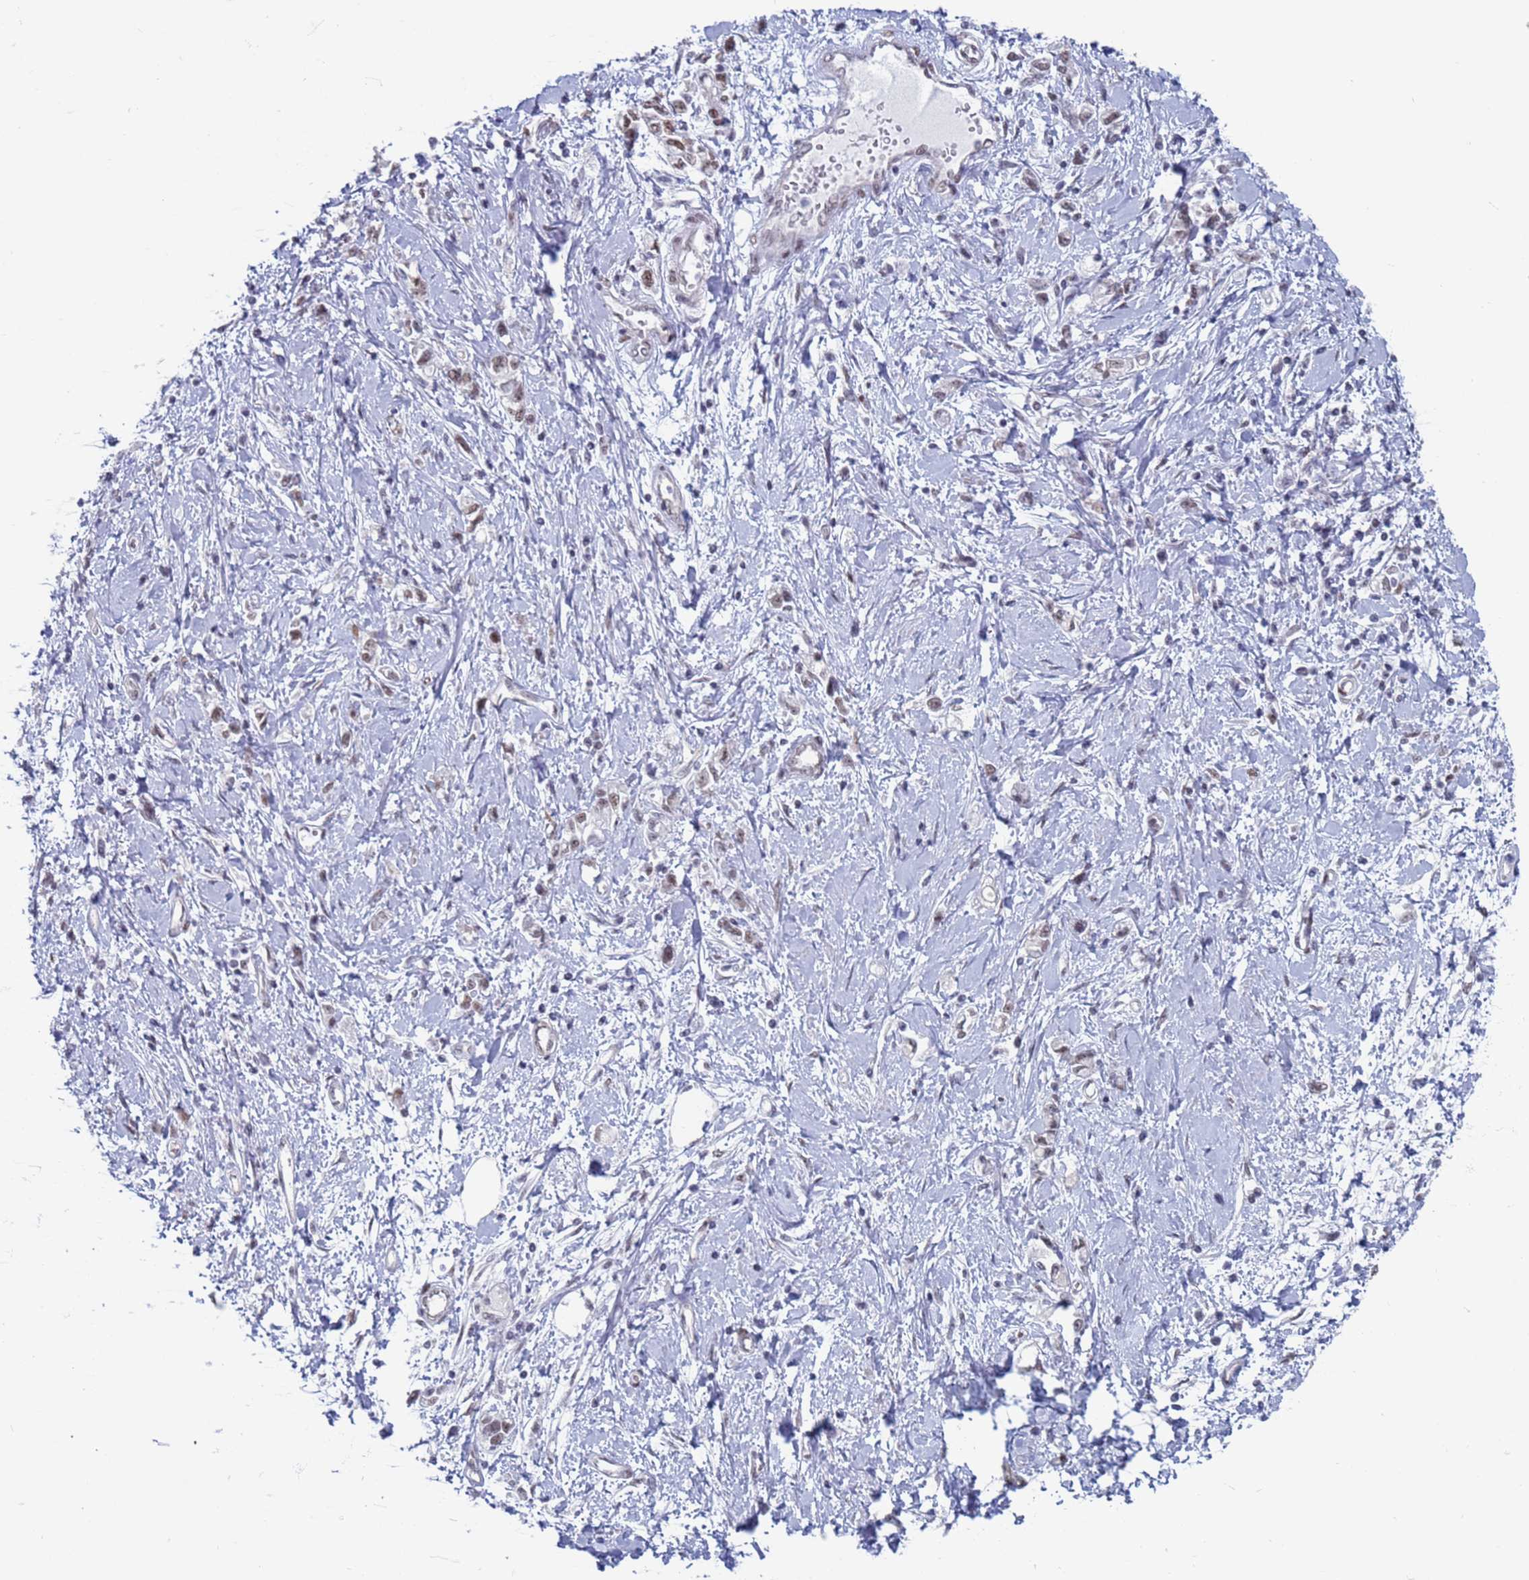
{"staining": {"intensity": "moderate", "quantity": "<25%", "location": "nuclear"}, "tissue": "stomach cancer", "cell_type": "Tumor cells", "image_type": "cancer", "snomed": [{"axis": "morphology", "description": "Adenocarcinoma, NOS"}, {"axis": "topography", "description": "Stomach"}], "caption": "A high-resolution image shows immunohistochemistry staining of stomach cancer (adenocarcinoma), which displays moderate nuclear positivity in about <25% of tumor cells. Nuclei are stained in blue.", "gene": "SAE1", "patient": {"sex": "female", "age": 76}}